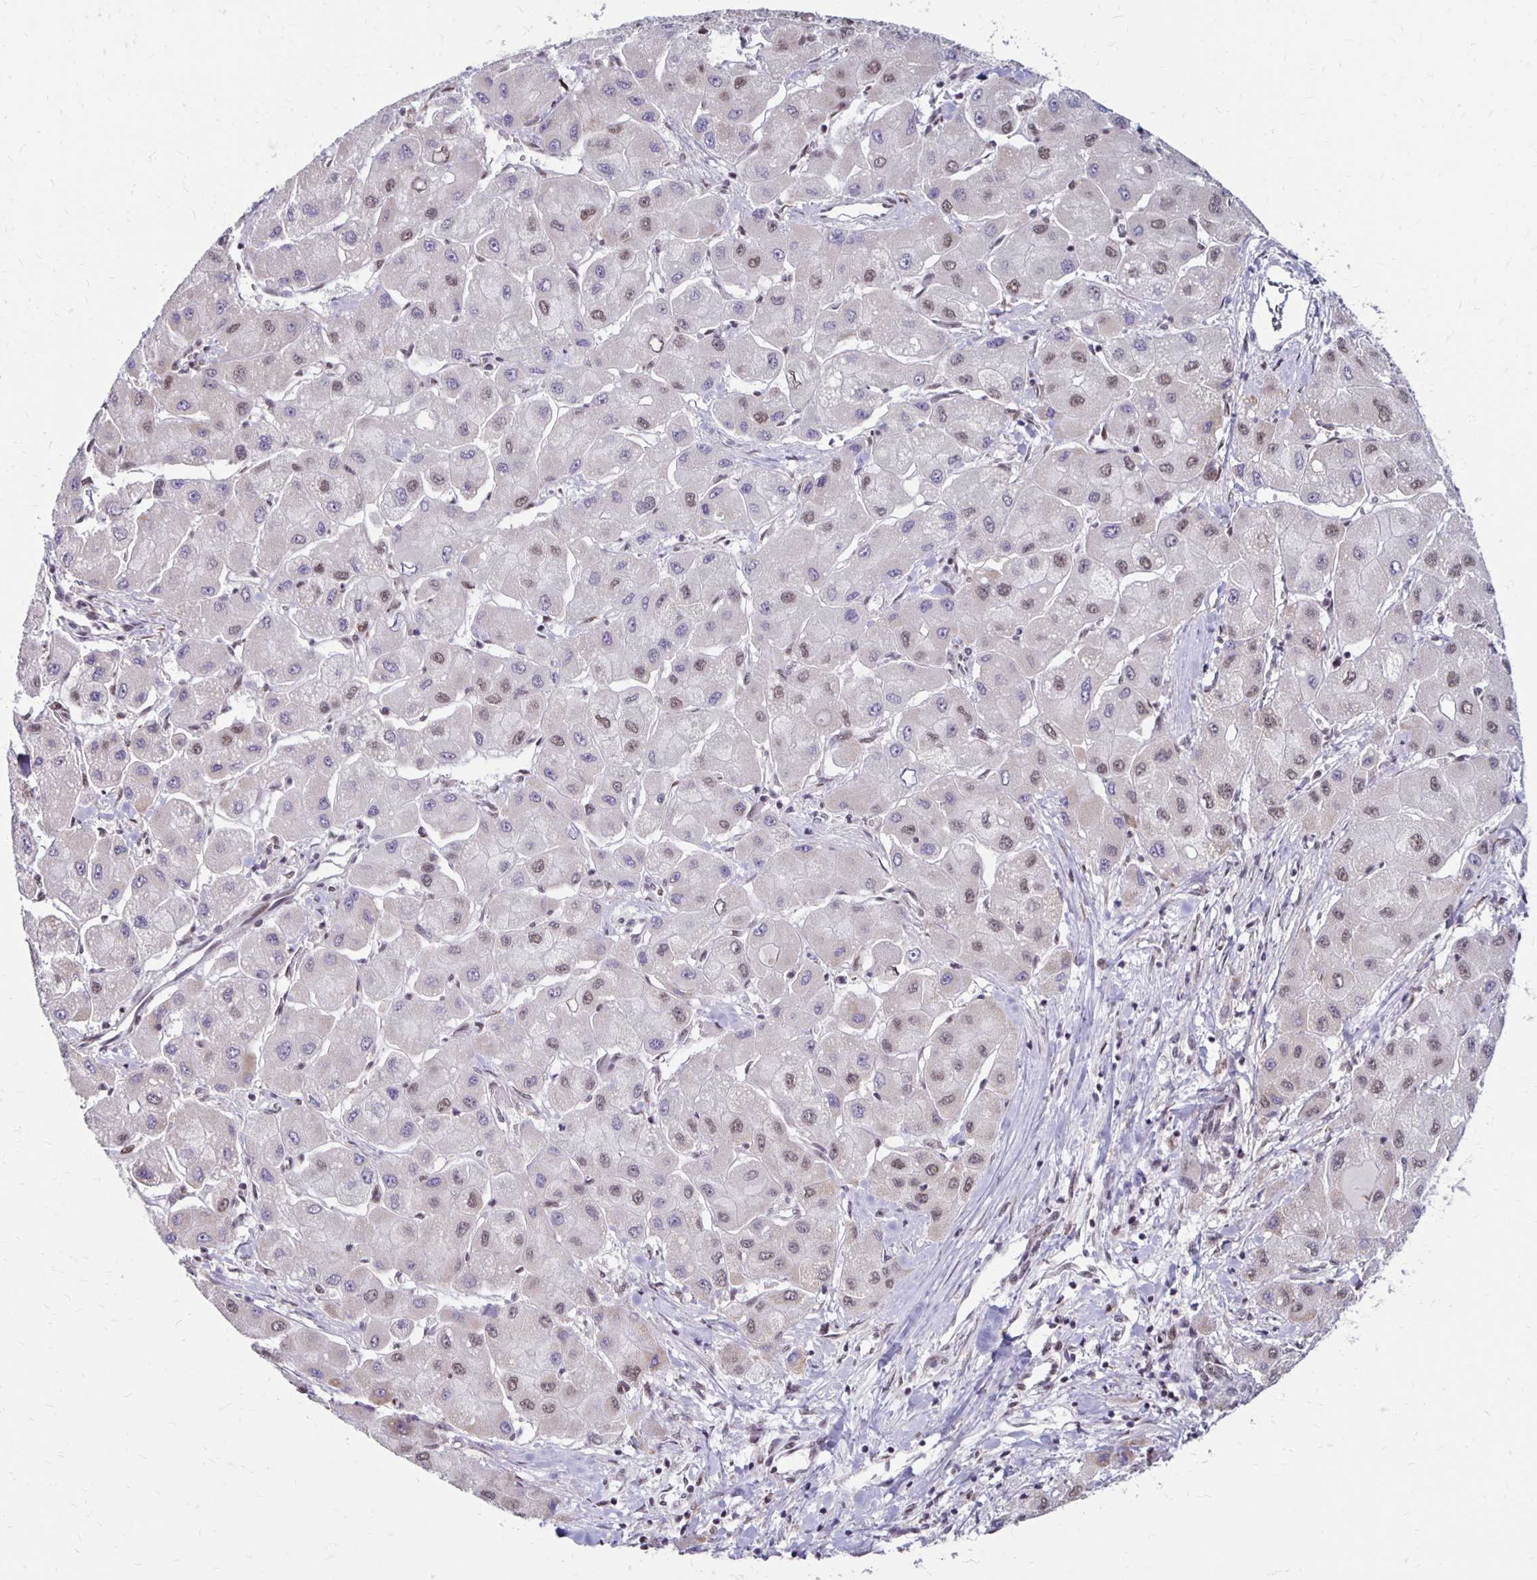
{"staining": {"intensity": "weak", "quantity": "<25%", "location": "nuclear"}, "tissue": "liver cancer", "cell_type": "Tumor cells", "image_type": "cancer", "snomed": [{"axis": "morphology", "description": "Carcinoma, Hepatocellular, NOS"}, {"axis": "topography", "description": "Liver"}], "caption": "Immunohistochemical staining of liver hepatocellular carcinoma demonstrates no significant positivity in tumor cells.", "gene": "DAGLA", "patient": {"sex": "male", "age": 40}}